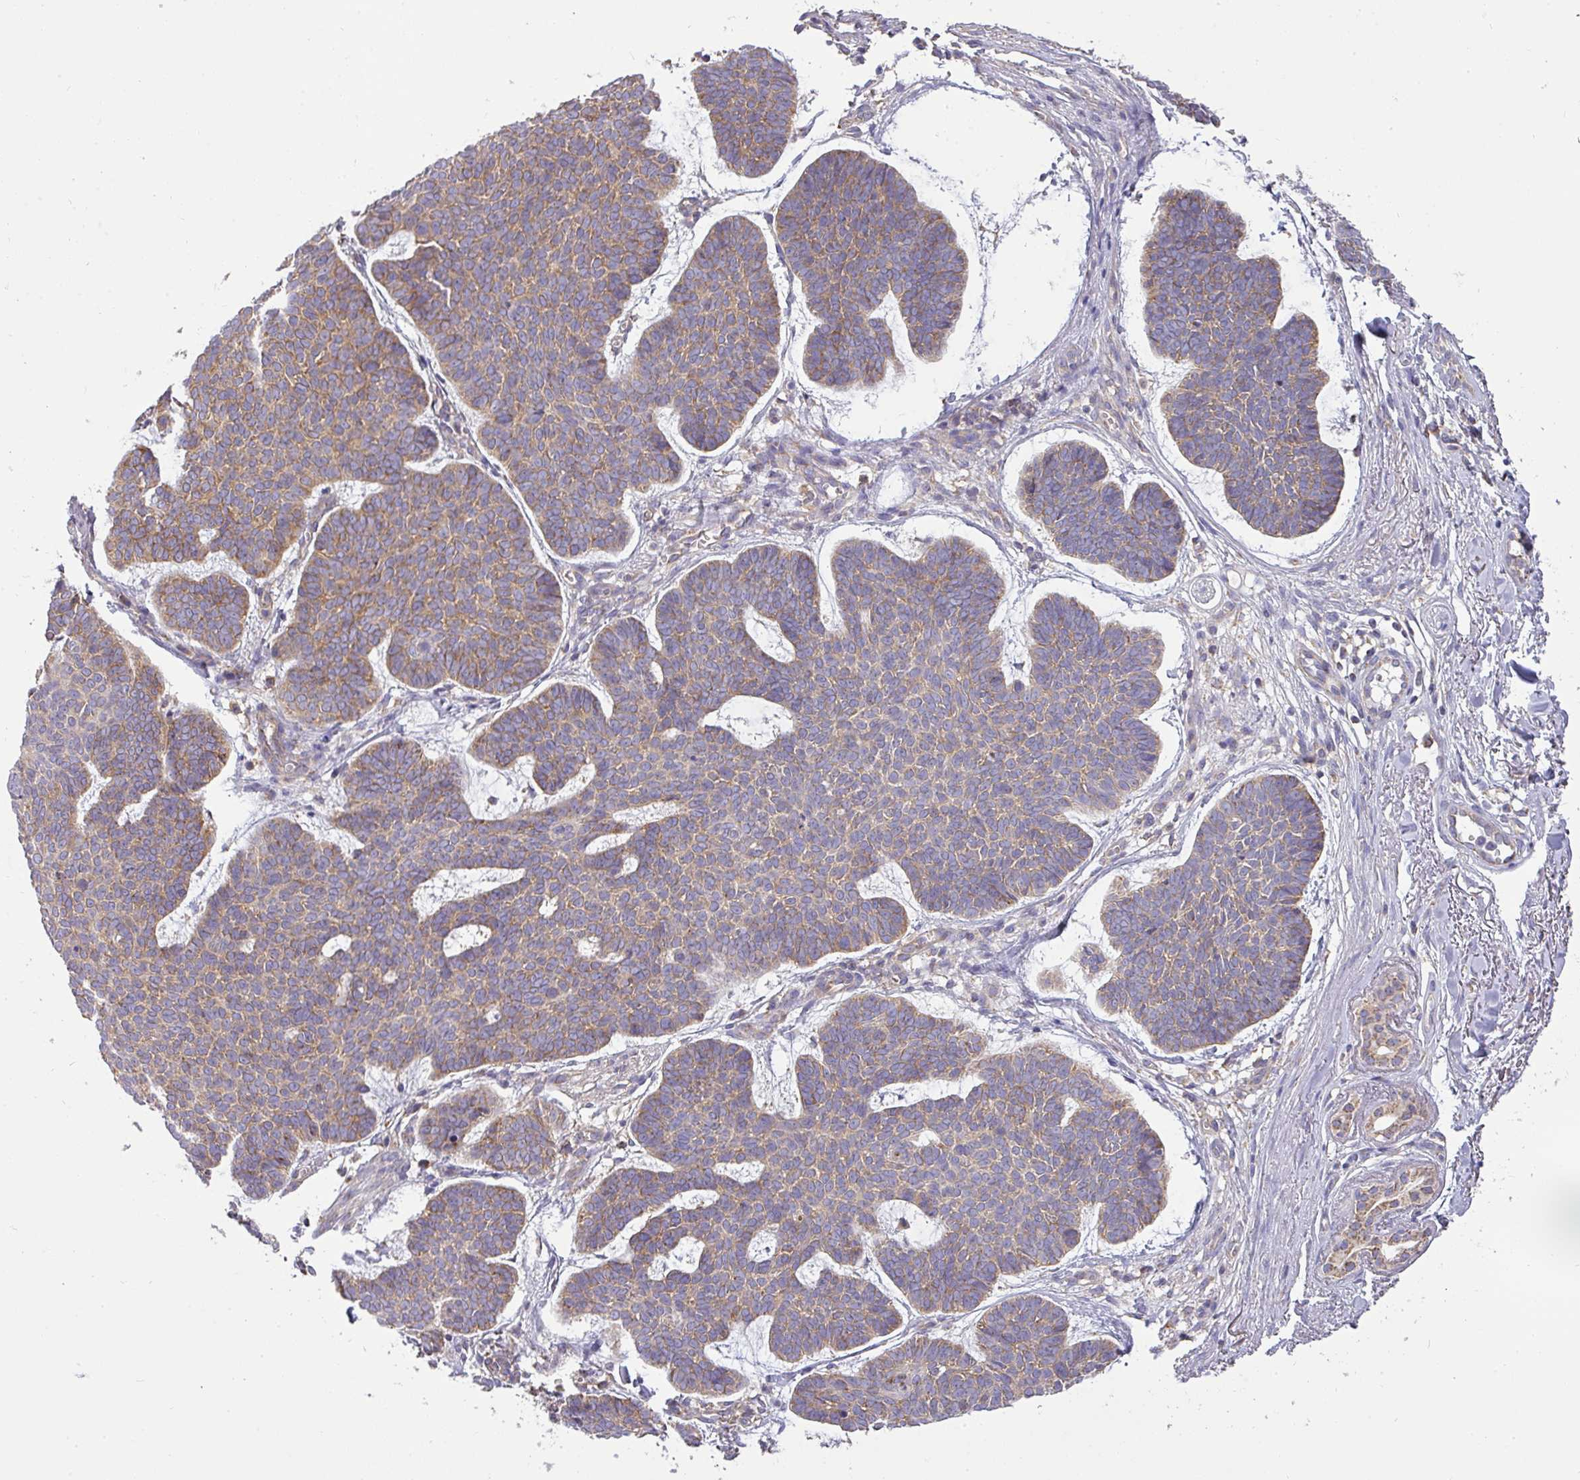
{"staining": {"intensity": "moderate", "quantity": ">75%", "location": "cytoplasmic/membranous"}, "tissue": "skin cancer", "cell_type": "Tumor cells", "image_type": "cancer", "snomed": [{"axis": "morphology", "description": "Basal cell carcinoma"}, {"axis": "topography", "description": "Skin"}], "caption": "An image of human skin basal cell carcinoma stained for a protein exhibits moderate cytoplasmic/membranous brown staining in tumor cells. Immunohistochemistry (ihc) stains the protein of interest in brown and the nuclei are stained blue.", "gene": "ZNF211", "patient": {"sex": "female", "age": 74}}